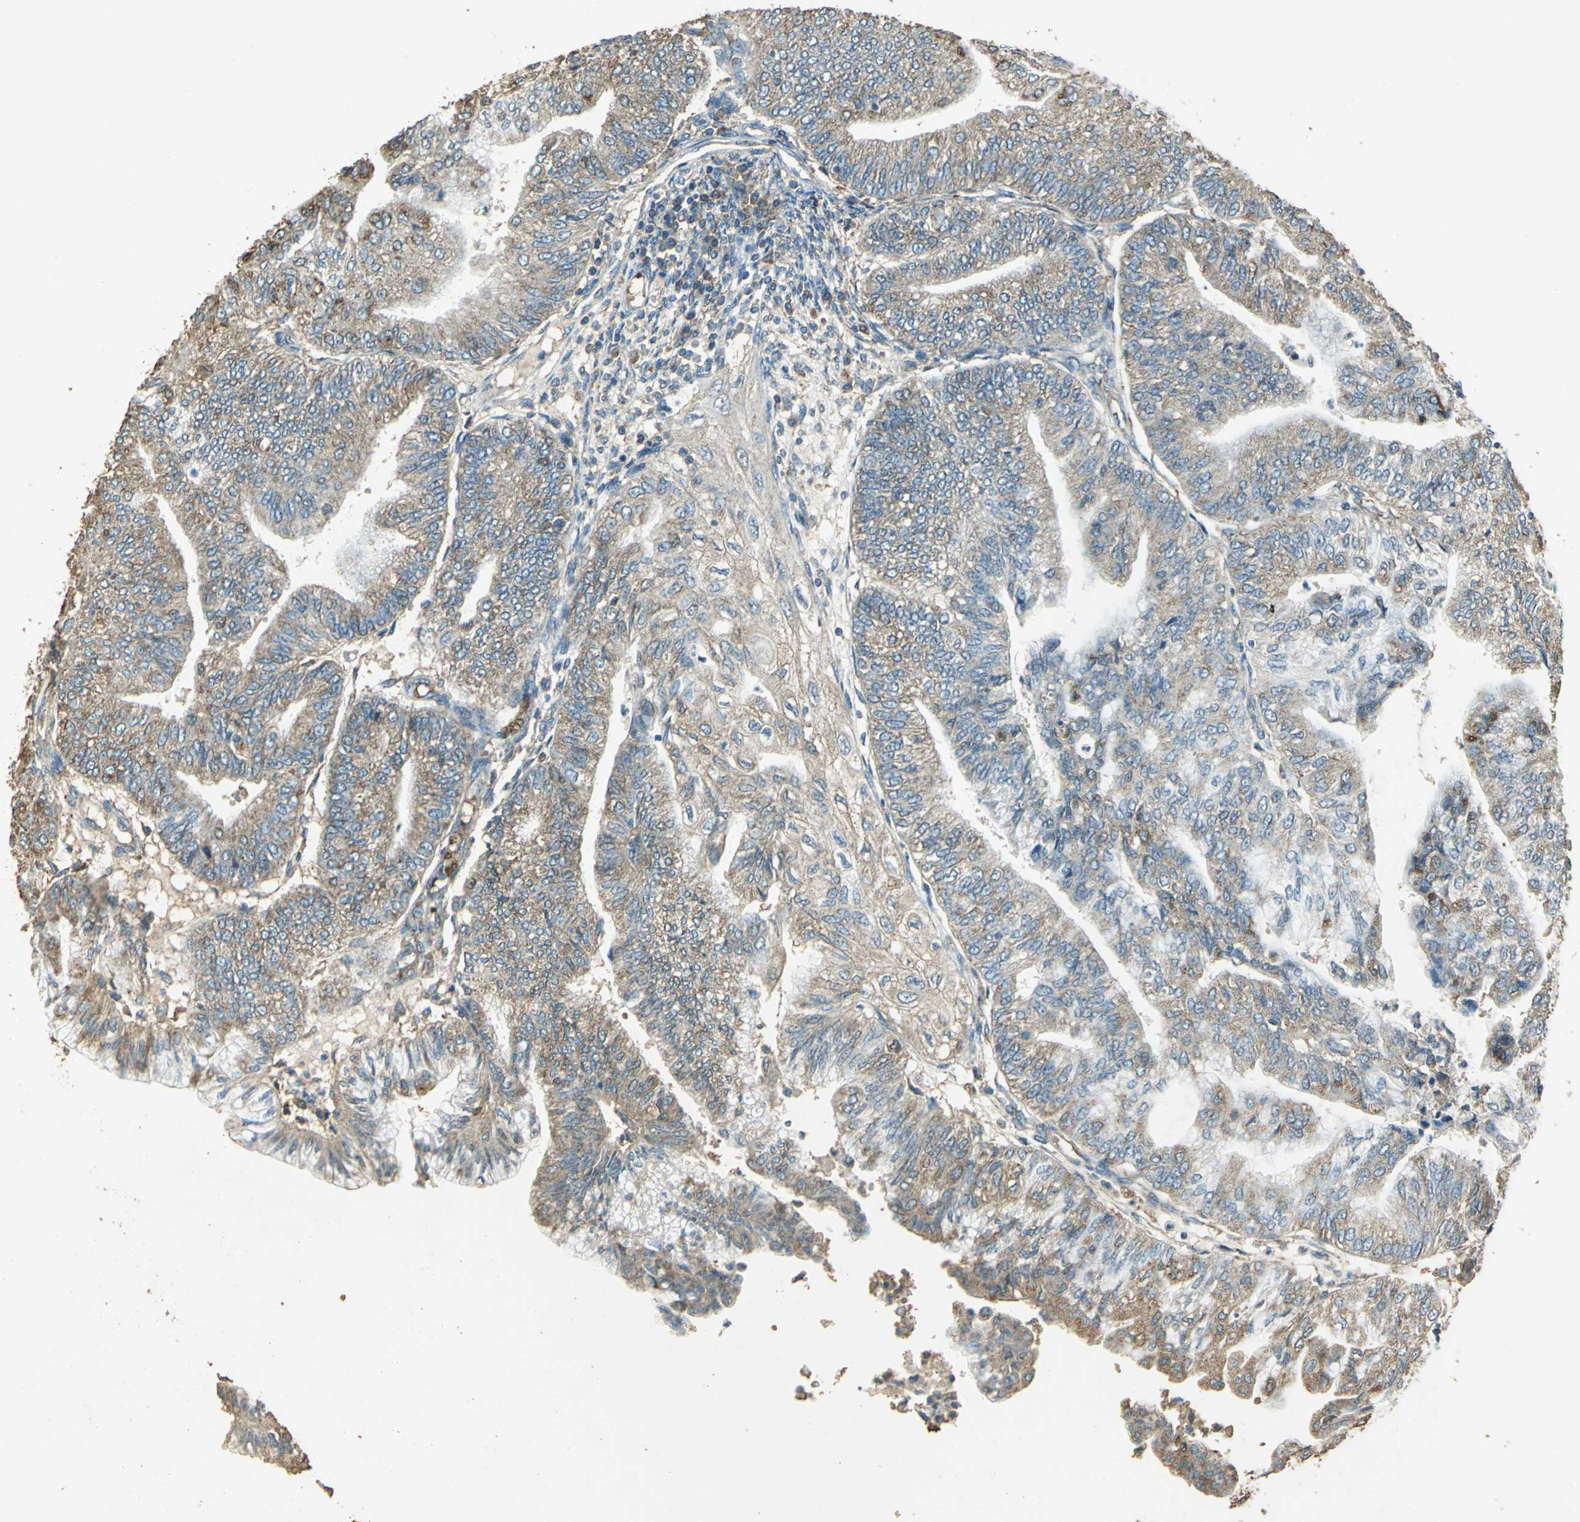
{"staining": {"intensity": "weak", "quantity": ">75%", "location": "cytoplasmic/membranous"}, "tissue": "endometrial cancer", "cell_type": "Tumor cells", "image_type": "cancer", "snomed": [{"axis": "morphology", "description": "Adenocarcinoma, NOS"}, {"axis": "topography", "description": "Endometrium"}], "caption": "The immunohistochemical stain shows weak cytoplasmic/membranous expression in tumor cells of adenocarcinoma (endometrial) tissue.", "gene": "TRAPPC2", "patient": {"sex": "female", "age": 59}}